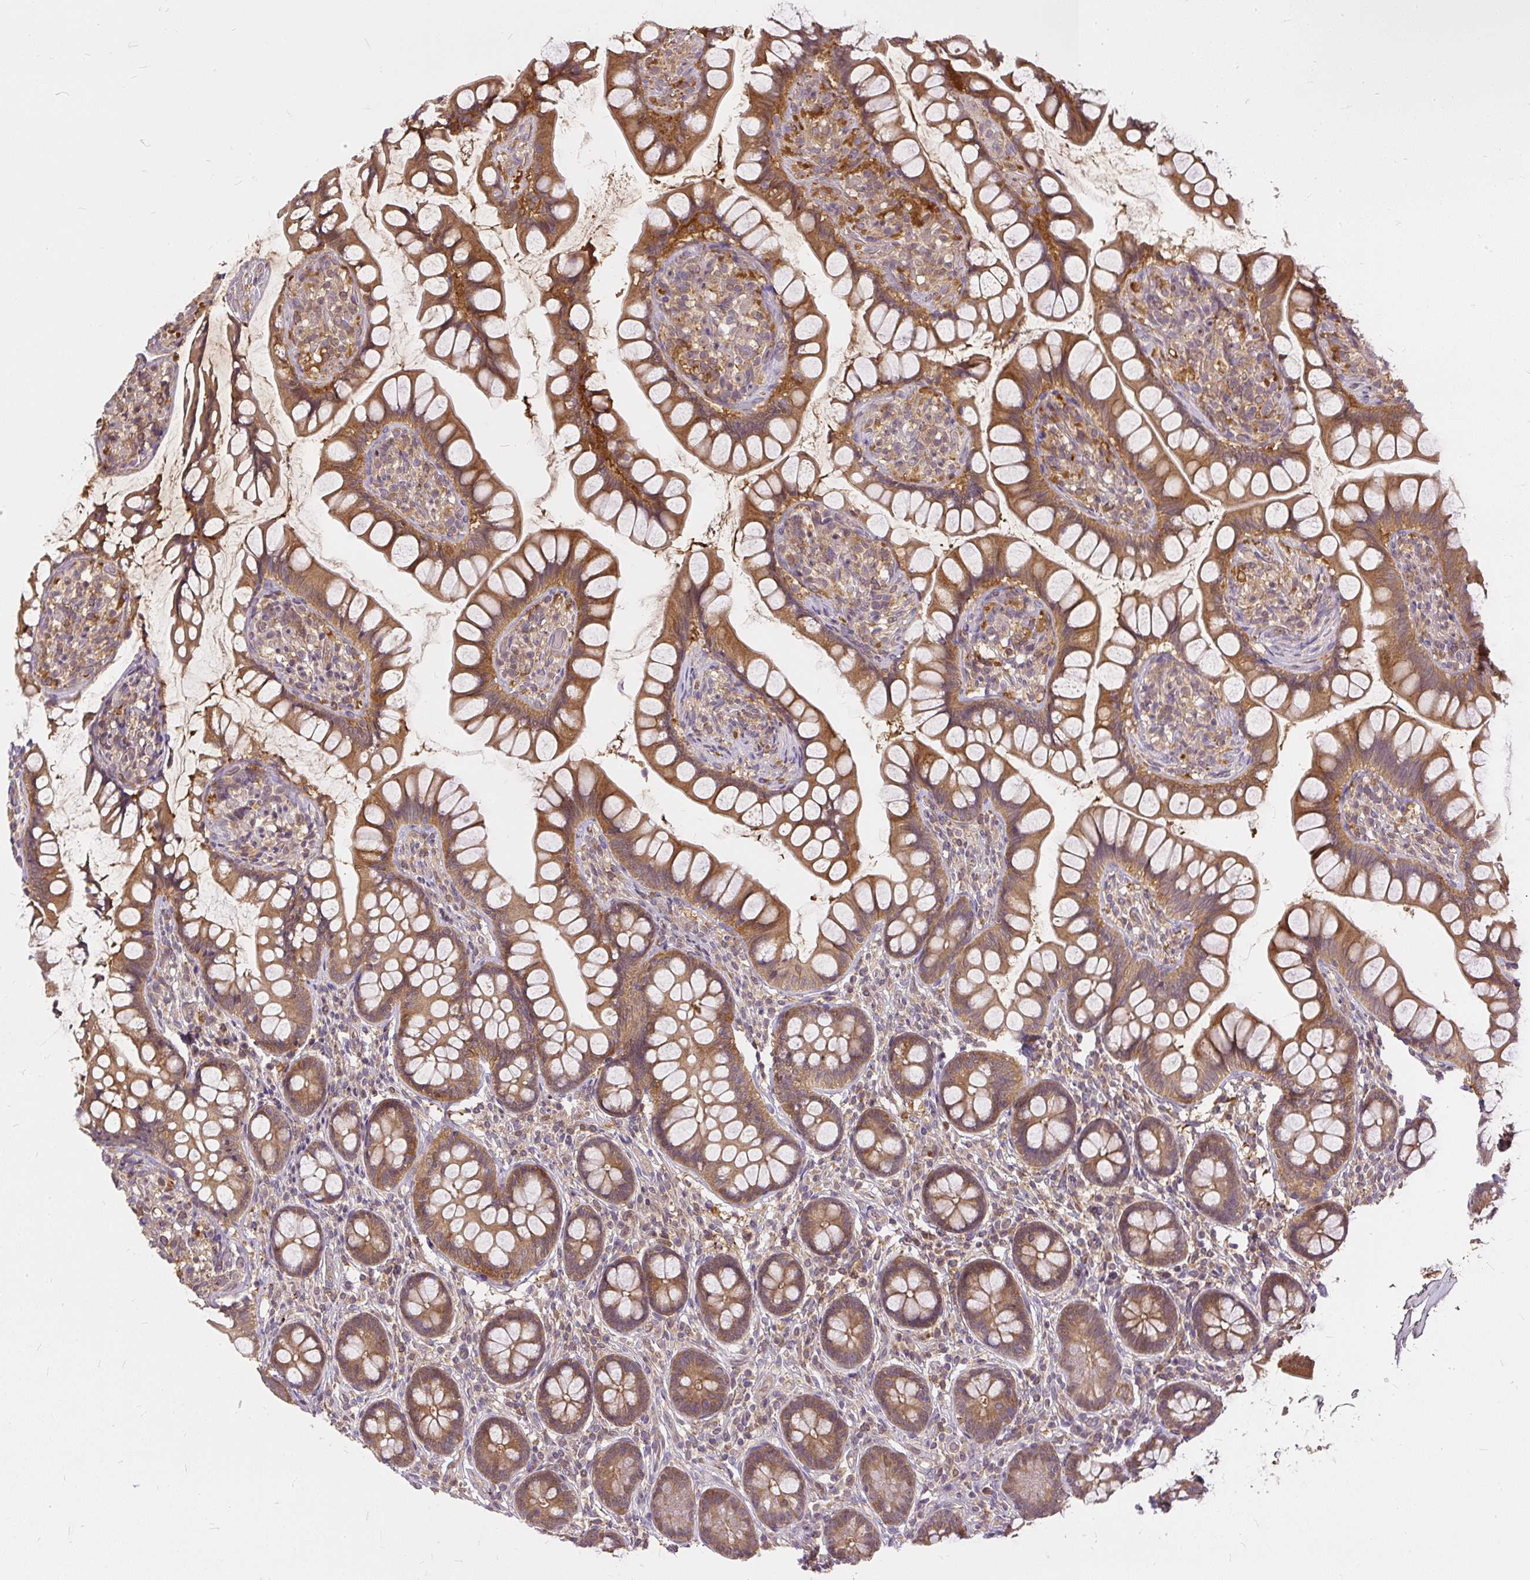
{"staining": {"intensity": "moderate", "quantity": ">75%", "location": "cytoplasmic/membranous"}, "tissue": "small intestine", "cell_type": "Glandular cells", "image_type": "normal", "snomed": [{"axis": "morphology", "description": "Normal tissue, NOS"}, {"axis": "topography", "description": "Small intestine"}], "caption": "This is a photomicrograph of immunohistochemistry (IHC) staining of benign small intestine, which shows moderate positivity in the cytoplasmic/membranous of glandular cells.", "gene": "AP5S1", "patient": {"sex": "male", "age": 70}}